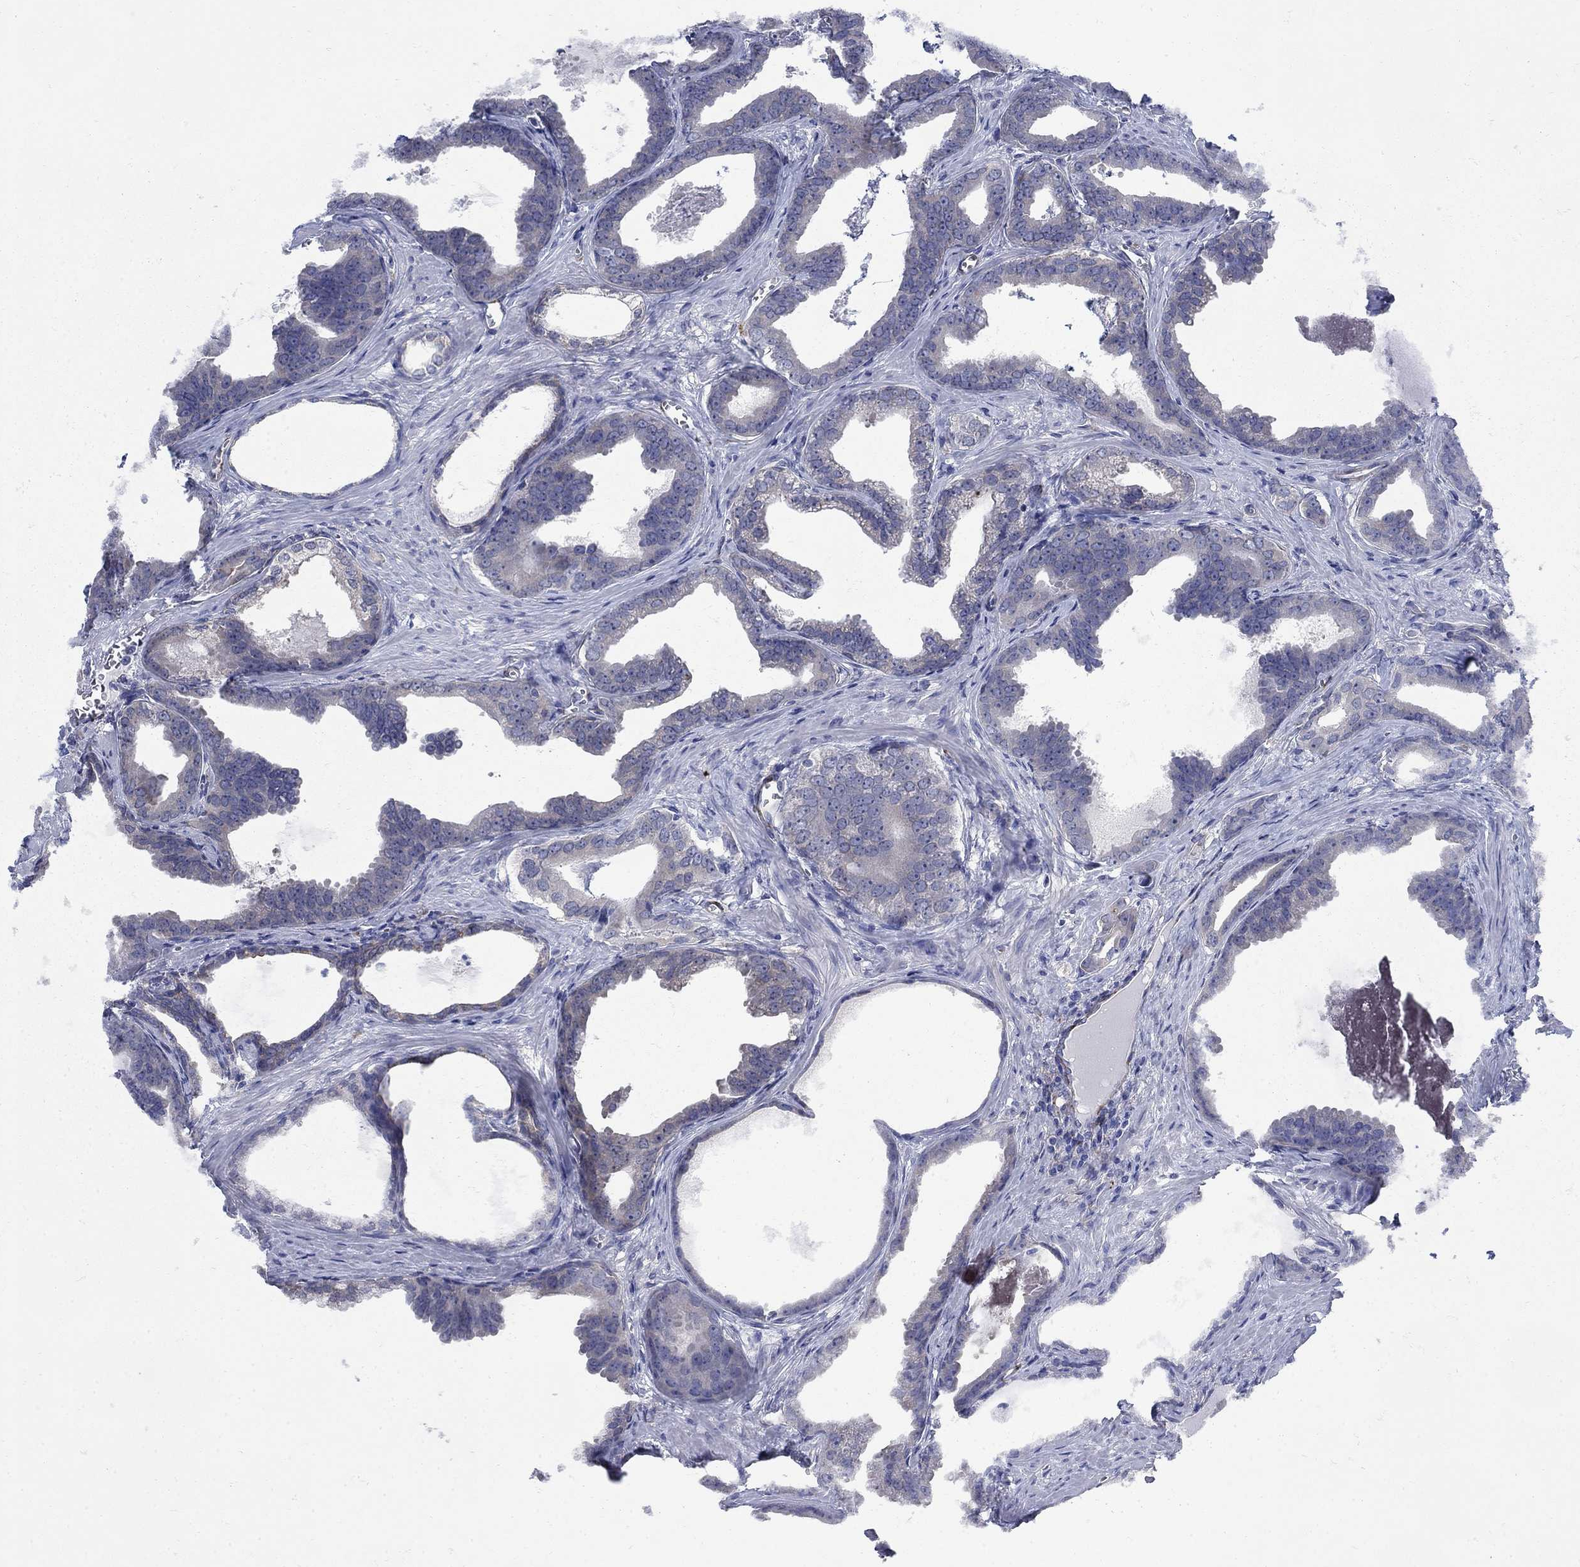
{"staining": {"intensity": "negative", "quantity": "none", "location": "none"}, "tissue": "prostate cancer", "cell_type": "Tumor cells", "image_type": "cancer", "snomed": [{"axis": "morphology", "description": "Adenocarcinoma, NOS"}, {"axis": "topography", "description": "Prostate"}], "caption": "DAB (3,3'-diaminobenzidine) immunohistochemical staining of adenocarcinoma (prostate) reveals no significant staining in tumor cells.", "gene": "SEPTIN8", "patient": {"sex": "male", "age": 66}}